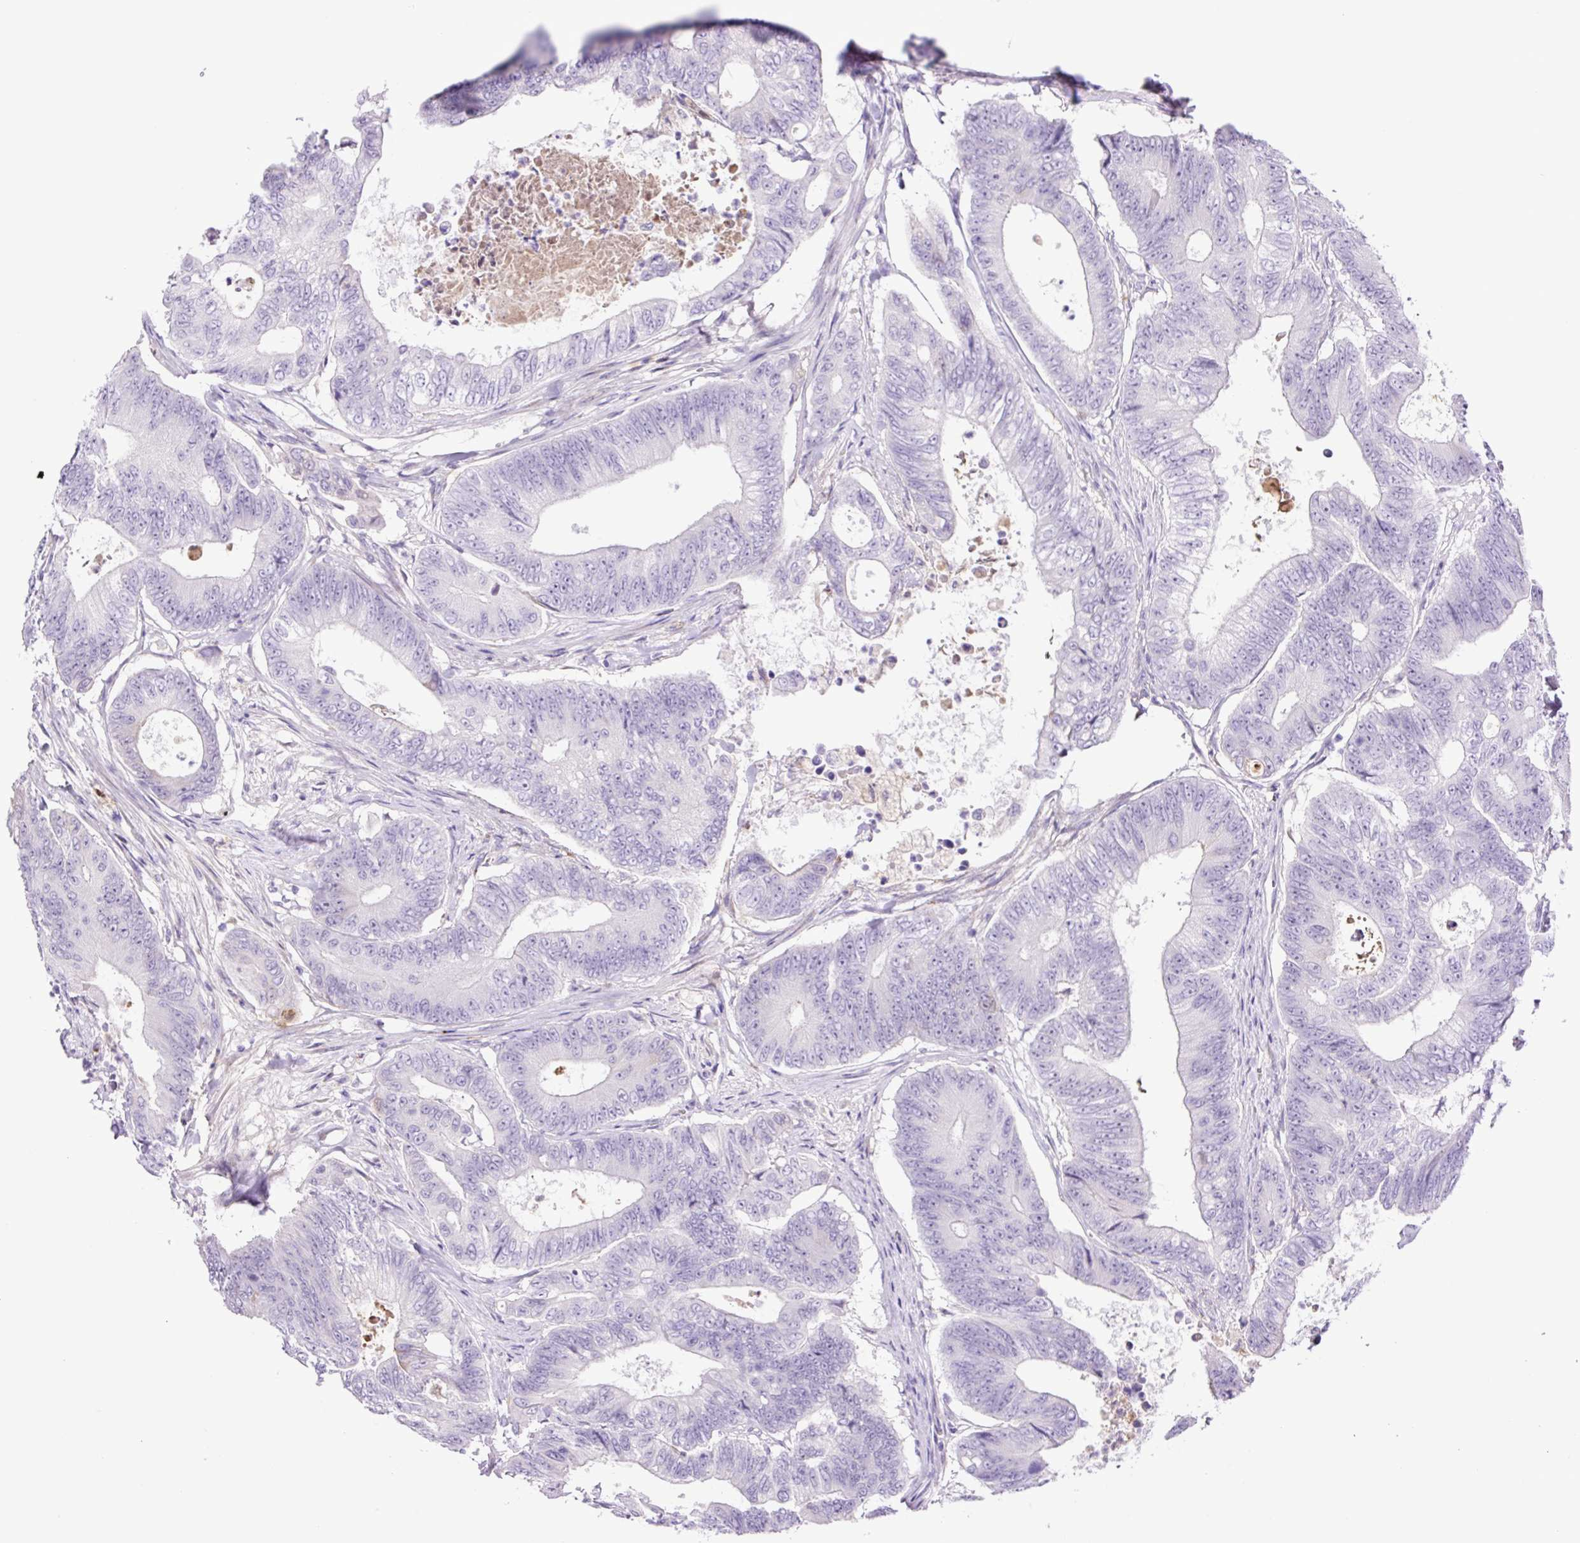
{"staining": {"intensity": "negative", "quantity": "none", "location": "none"}, "tissue": "colorectal cancer", "cell_type": "Tumor cells", "image_type": "cancer", "snomed": [{"axis": "morphology", "description": "Adenocarcinoma, NOS"}, {"axis": "topography", "description": "Colon"}], "caption": "Image shows no significant protein expression in tumor cells of adenocarcinoma (colorectal).", "gene": "MFSD3", "patient": {"sex": "female", "age": 48}}